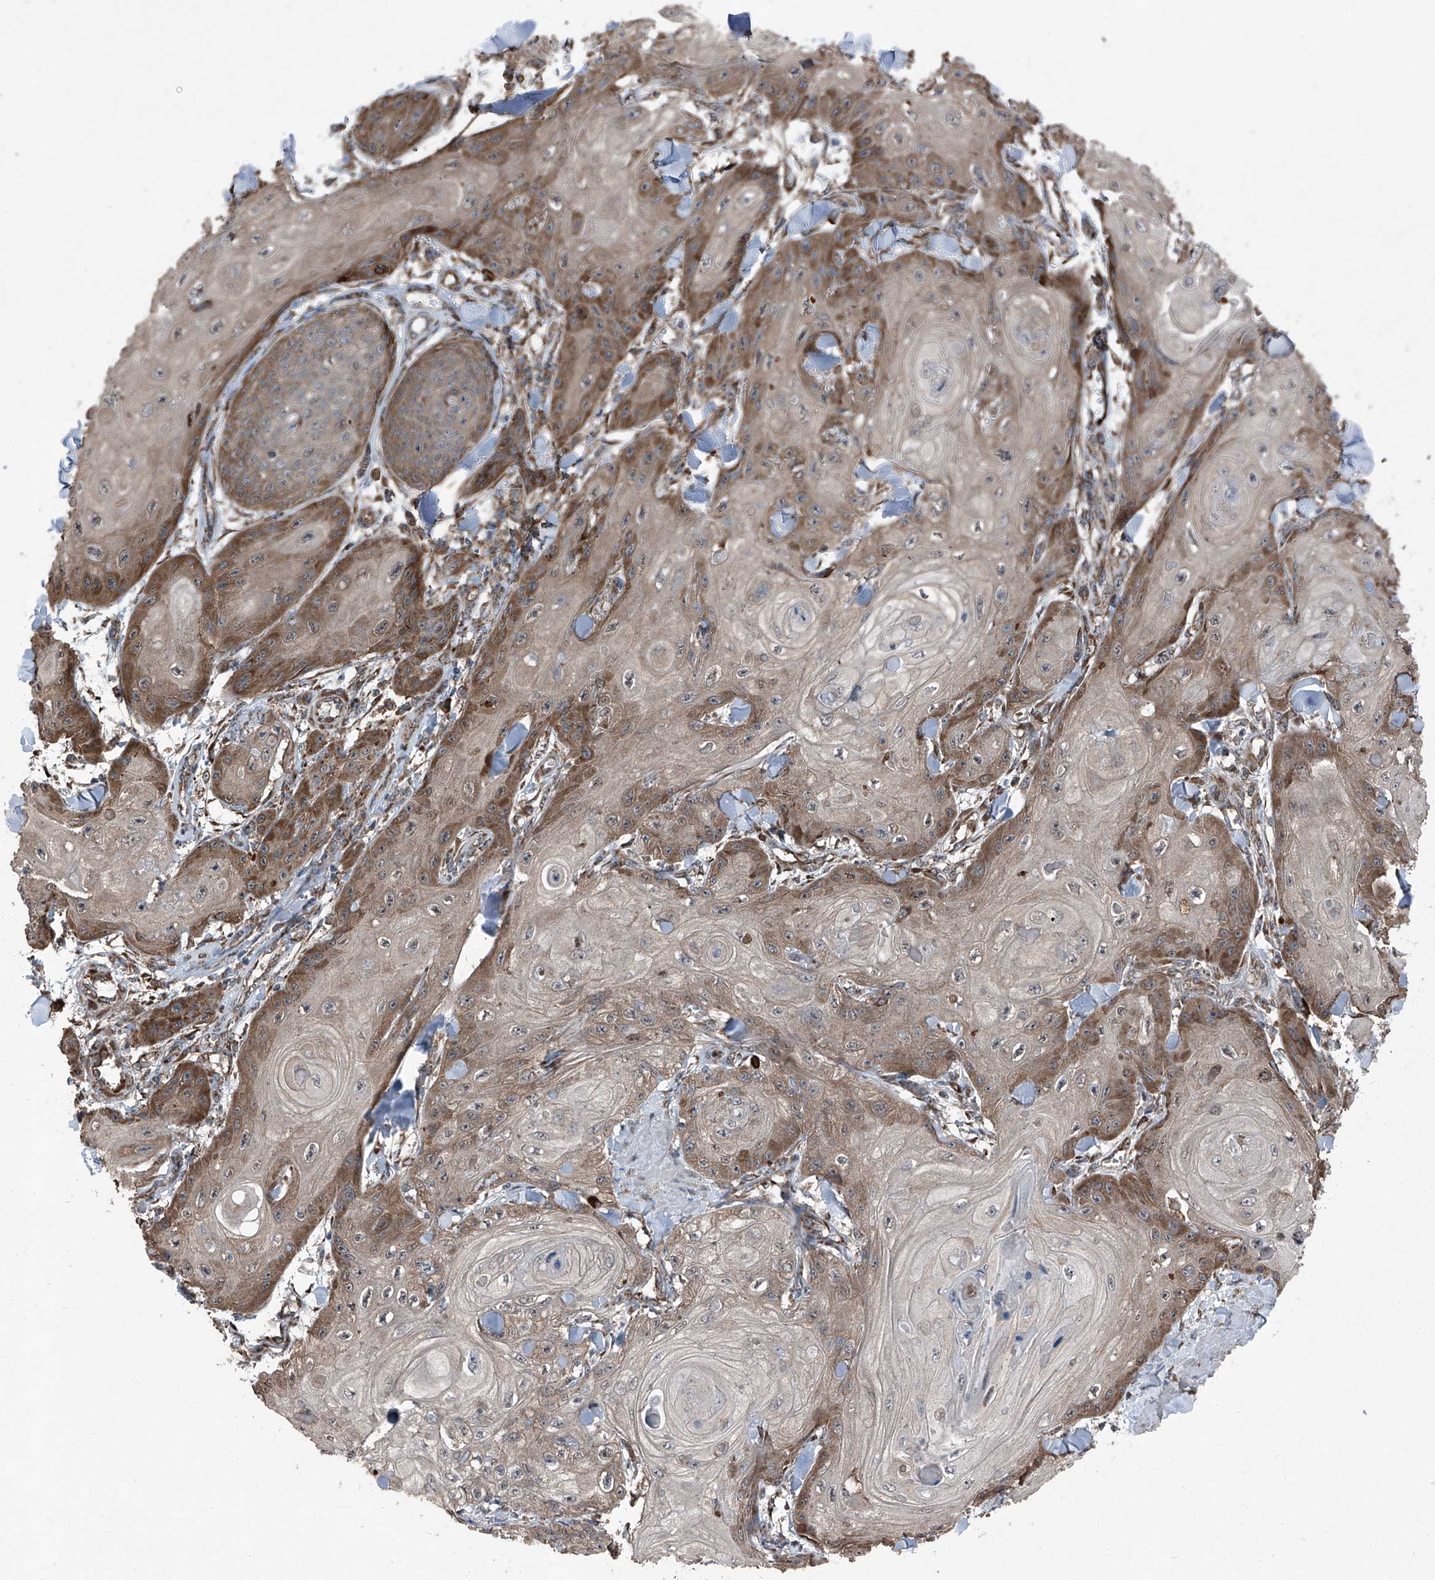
{"staining": {"intensity": "moderate", "quantity": "<25%", "location": "cytoplasmic/membranous"}, "tissue": "skin cancer", "cell_type": "Tumor cells", "image_type": "cancer", "snomed": [{"axis": "morphology", "description": "Squamous cell carcinoma, NOS"}, {"axis": "topography", "description": "Skin"}], "caption": "A high-resolution histopathology image shows immunohistochemistry staining of squamous cell carcinoma (skin), which reveals moderate cytoplasmic/membranous positivity in about <25% of tumor cells.", "gene": "LIMK1", "patient": {"sex": "male", "age": 74}}